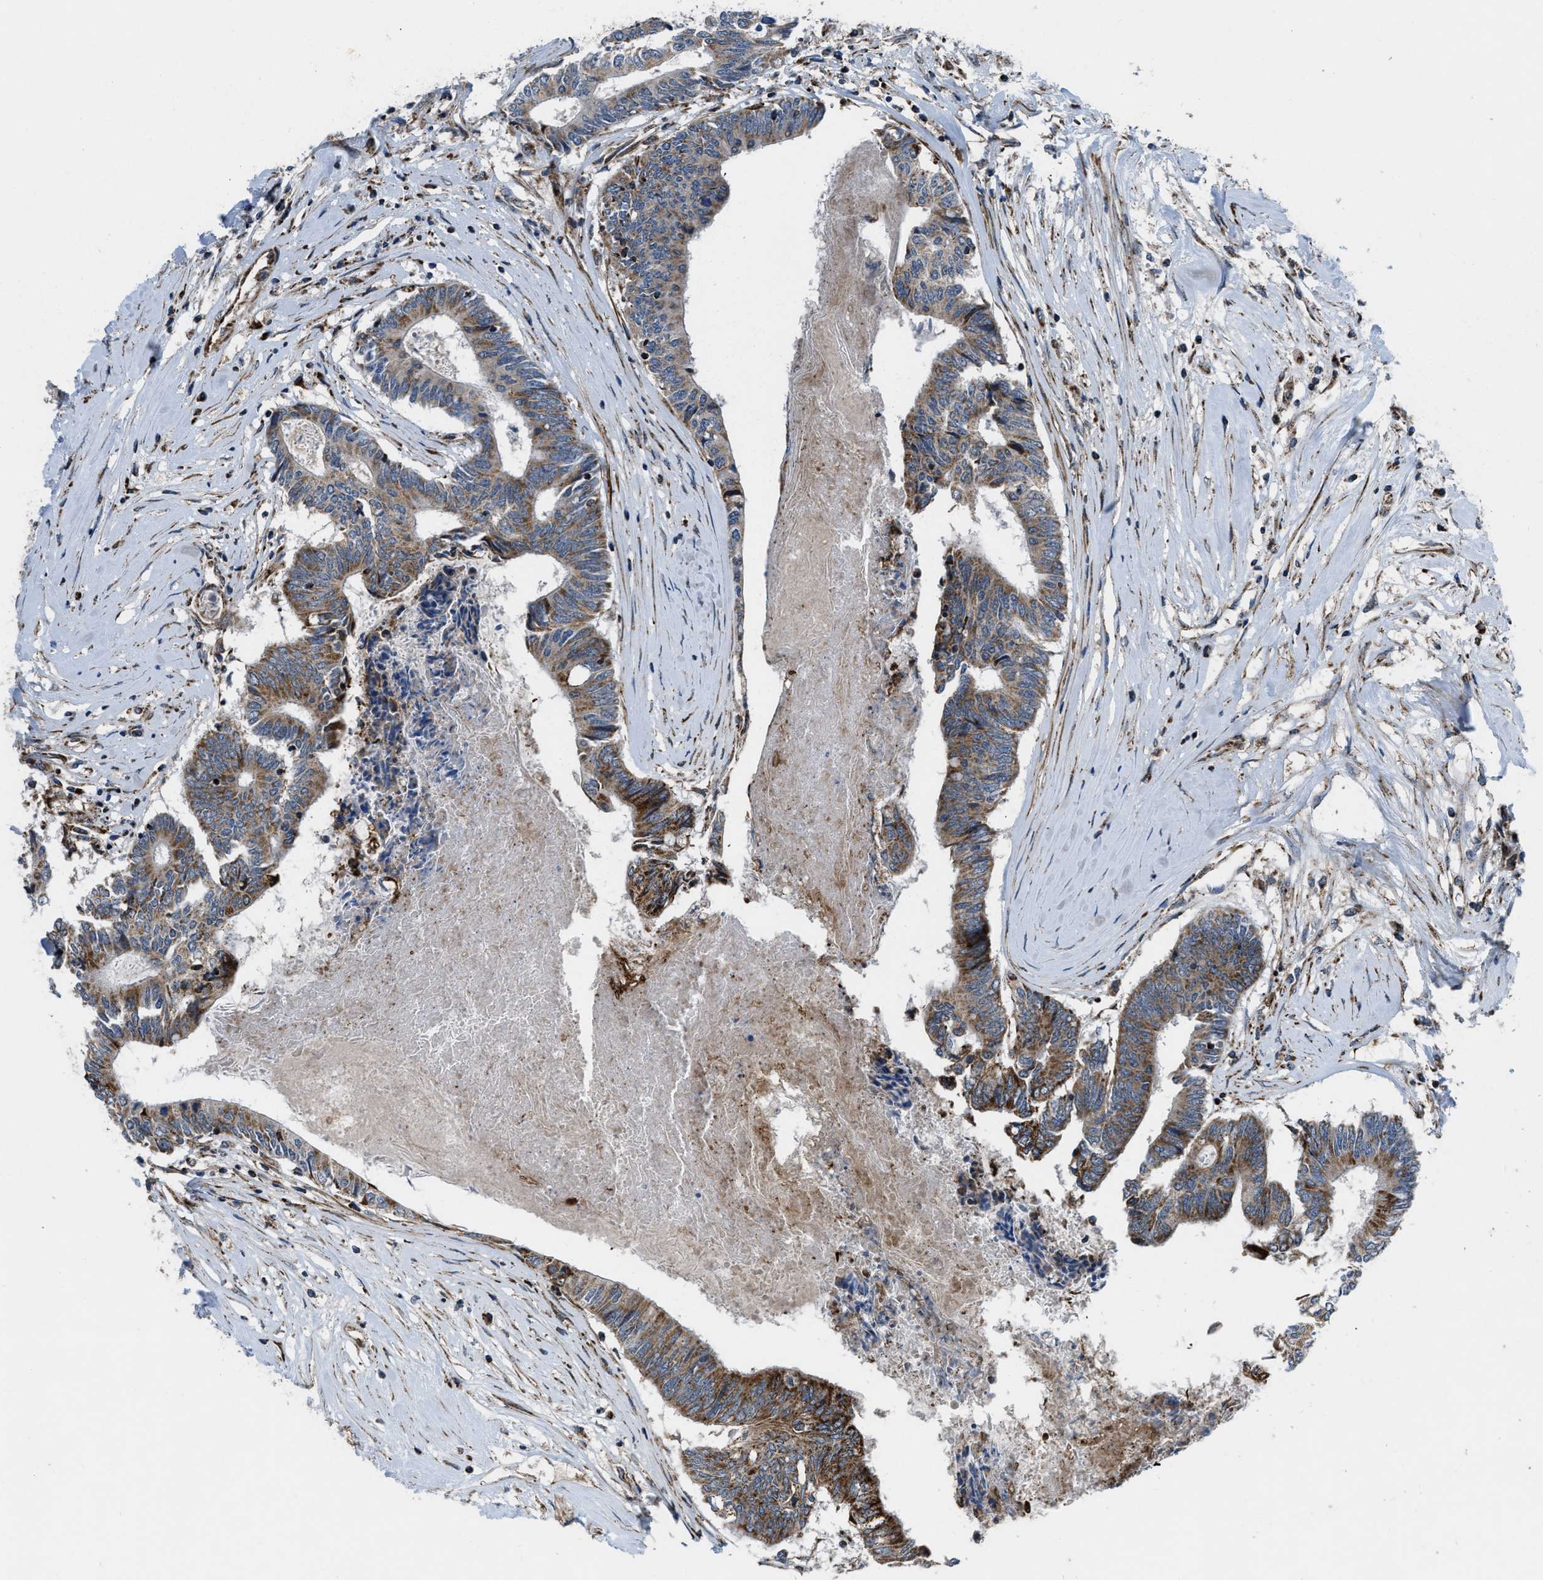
{"staining": {"intensity": "moderate", "quantity": ">75%", "location": "cytoplasmic/membranous"}, "tissue": "colorectal cancer", "cell_type": "Tumor cells", "image_type": "cancer", "snomed": [{"axis": "morphology", "description": "Adenocarcinoma, NOS"}, {"axis": "topography", "description": "Rectum"}], "caption": "Colorectal cancer (adenocarcinoma) was stained to show a protein in brown. There is medium levels of moderate cytoplasmic/membranous positivity in about >75% of tumor cells.", "gene": "GSDME", "patient": {"sex": "male", "age": 63}}